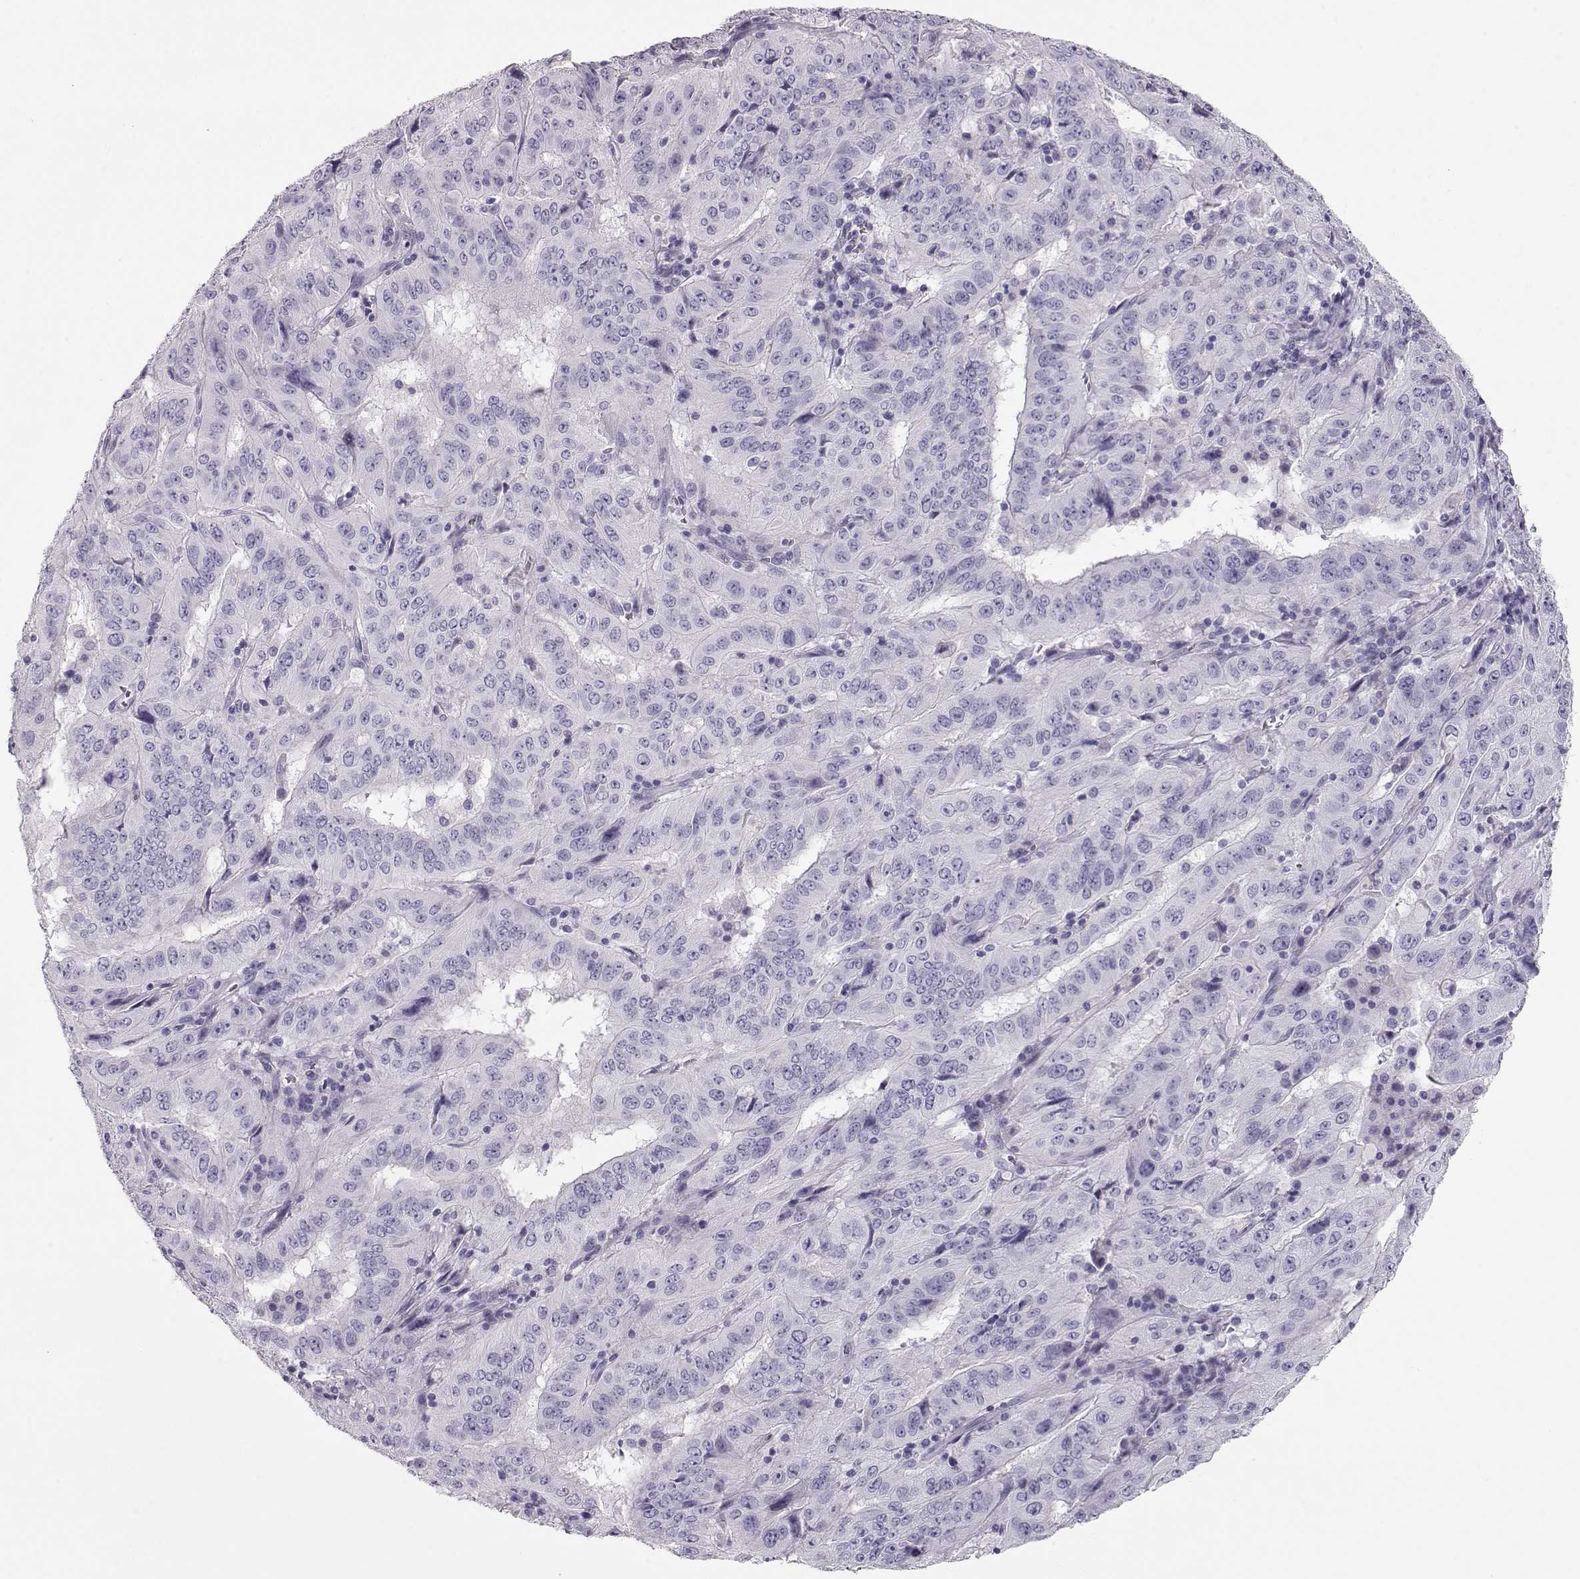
{"staining": {"intensity": "negative", "quantity": "none", "location": "none"}, "tissue": "pancreatic cancer", "cell_type": "Tumor cells", "image_type": "cancer", "snomed": [{"axis": "morphology", "description": "Adenocarcinoma, NOS"}, {"axis": "topography", "description": "Pancreas"}], "caption": "Pancreatic adenocarcinoma was stained to show a protein in brown. There is no significant staining in tumor cells.", "gene": "SLITRK3", "patient": {"sex": "male", "age": 63}}